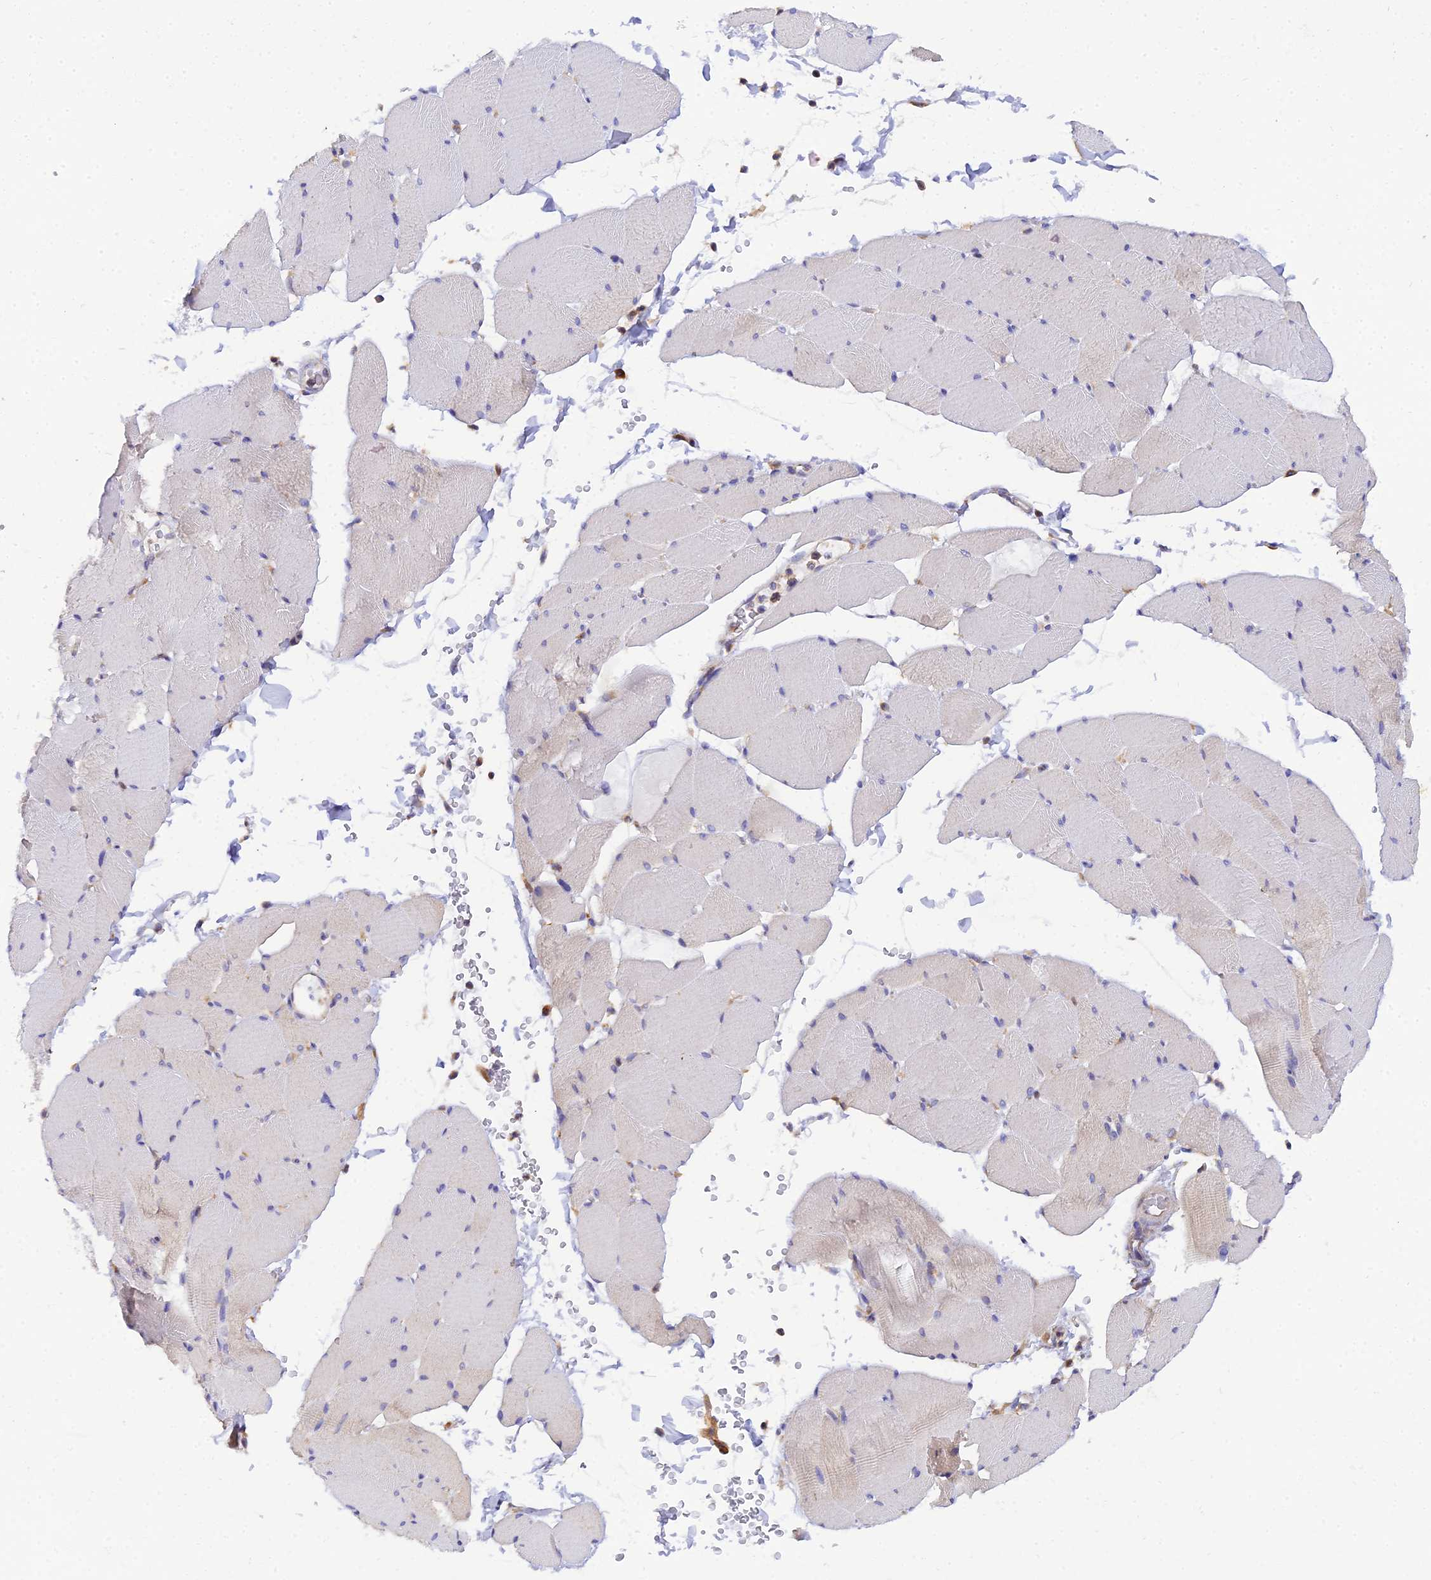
{"staining": {"intensity": "negative", "quantity": "none", "location": "none"}, "tissue": "skeletal muscle", "cell_type": "Myocytes", "image_type": "normal", "snomed": [{"axis": "morphology", "description": "Normal tissue, NOS"}, {"axis": "topography", "description": "Skeletal muscle"}, {"axis": "topography", "description": "Head-Neck"}], "caption": "This is an immunohistochemistry (IHC) micrograph of benign human skeletal muscle. There is no staining in myocytes.", "gene": "ARL8A", "patient": {"sex": "male", "age": 66}}